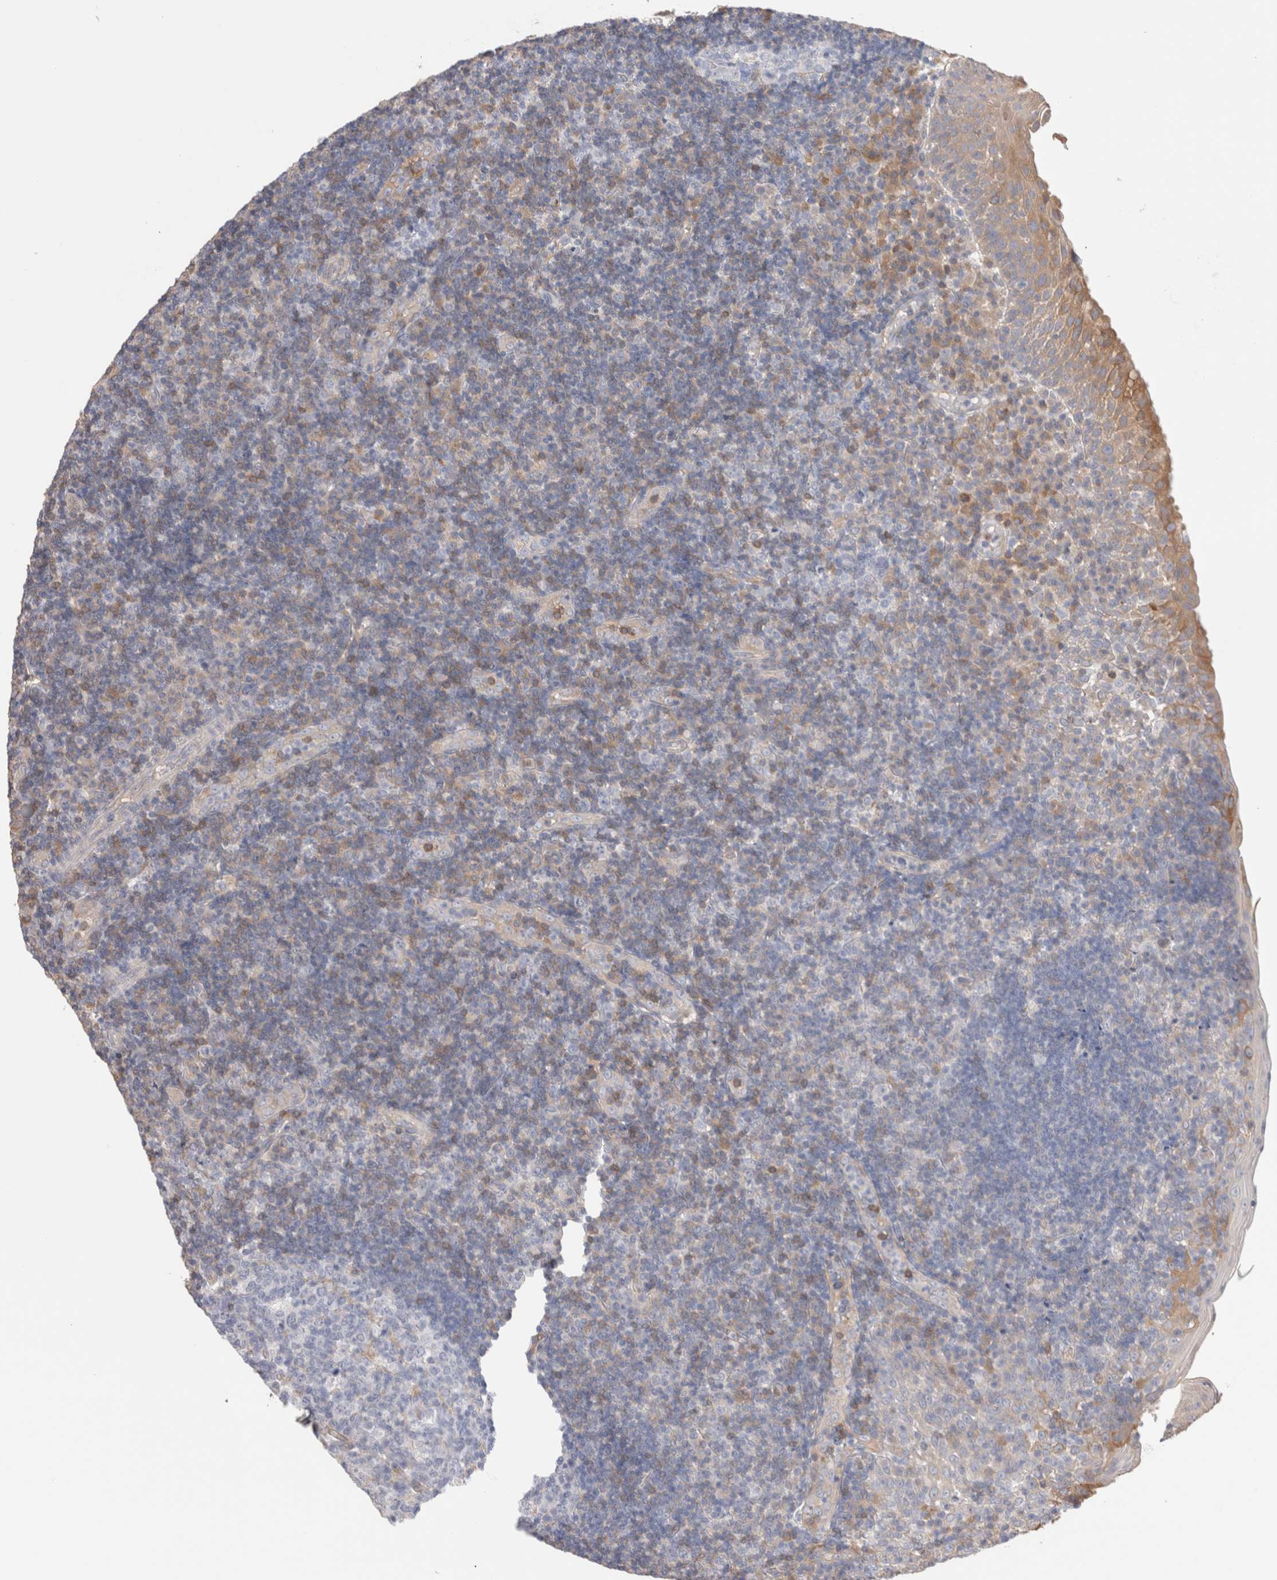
{"staining": {"intensity": "negative", "quantity": "none", "location": "none"}, "tissue": "tonsil", "cell_type": "Germinal center cells", "image_type": "normal", "snomed": [{"axis": "morphology", "description": "Normal tissue, NOS"}, {"axis": "topography", "description": "Tonsil"}], "caption": "A high-resolution image shows immunohistochemistry (IHC) staining of unremarkable tonsil, which reveals no significant staining in germinal center cells.", "gene": "CAPN2", "patient": {"sex": "female", "age": 40}}